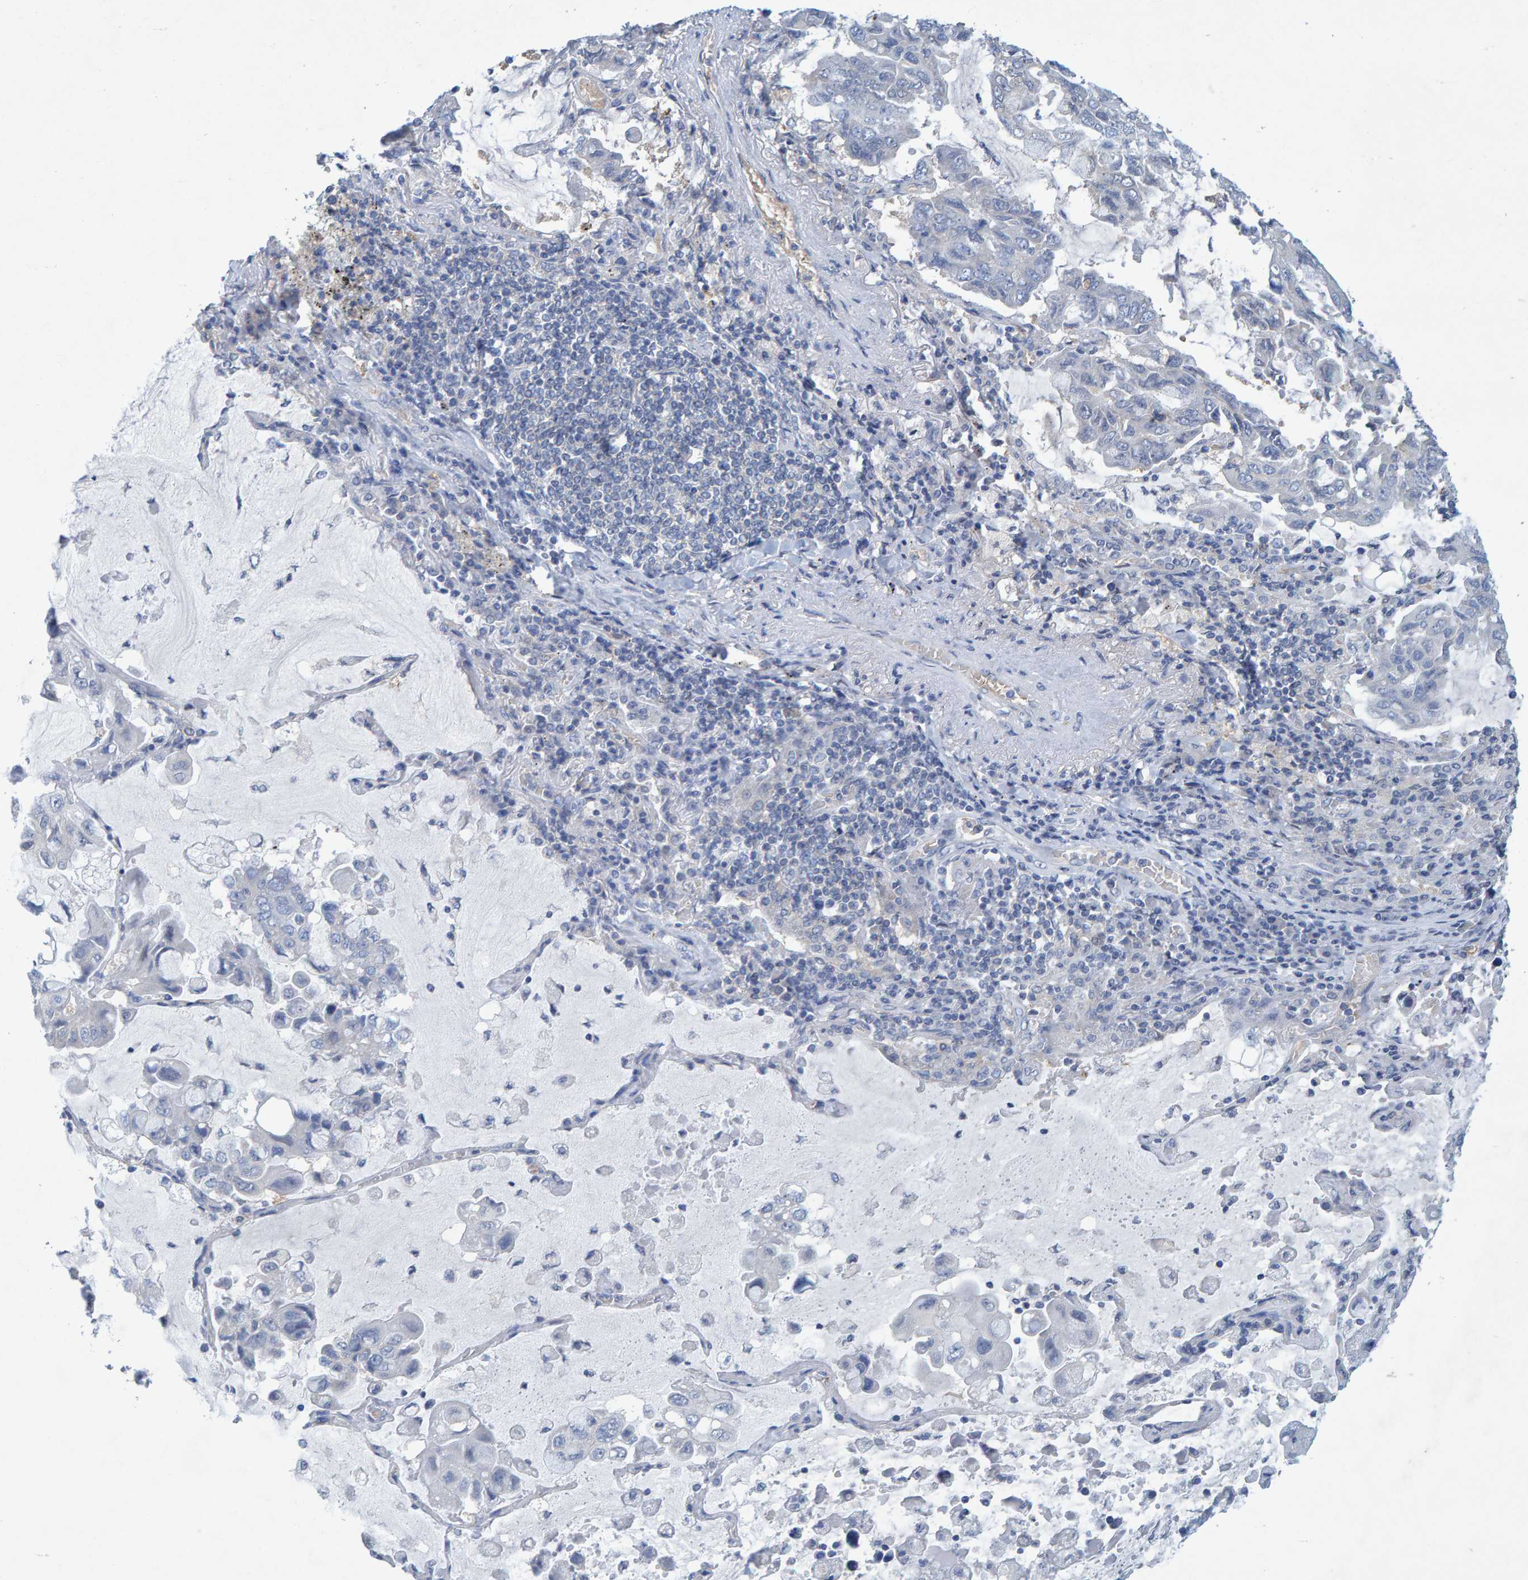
{"staining": {"intensity": "negative", "quantity": "none", "location": "none"}, "tissue": "lung cancer", "cell_type": "Tumor cells", "image_type": "cancer", "snomed": [{"axis": "morphology", "description": "Adenocarcinoma, NOS"}, {"axis": "topography", "description": "Lung"}], "caption": "The micrograph displays no significant positivity in tumor cells of lung cancer (adenocarcinoma).", "gene": "ALAD", "patient": {"sex": "male", "age": 64}}